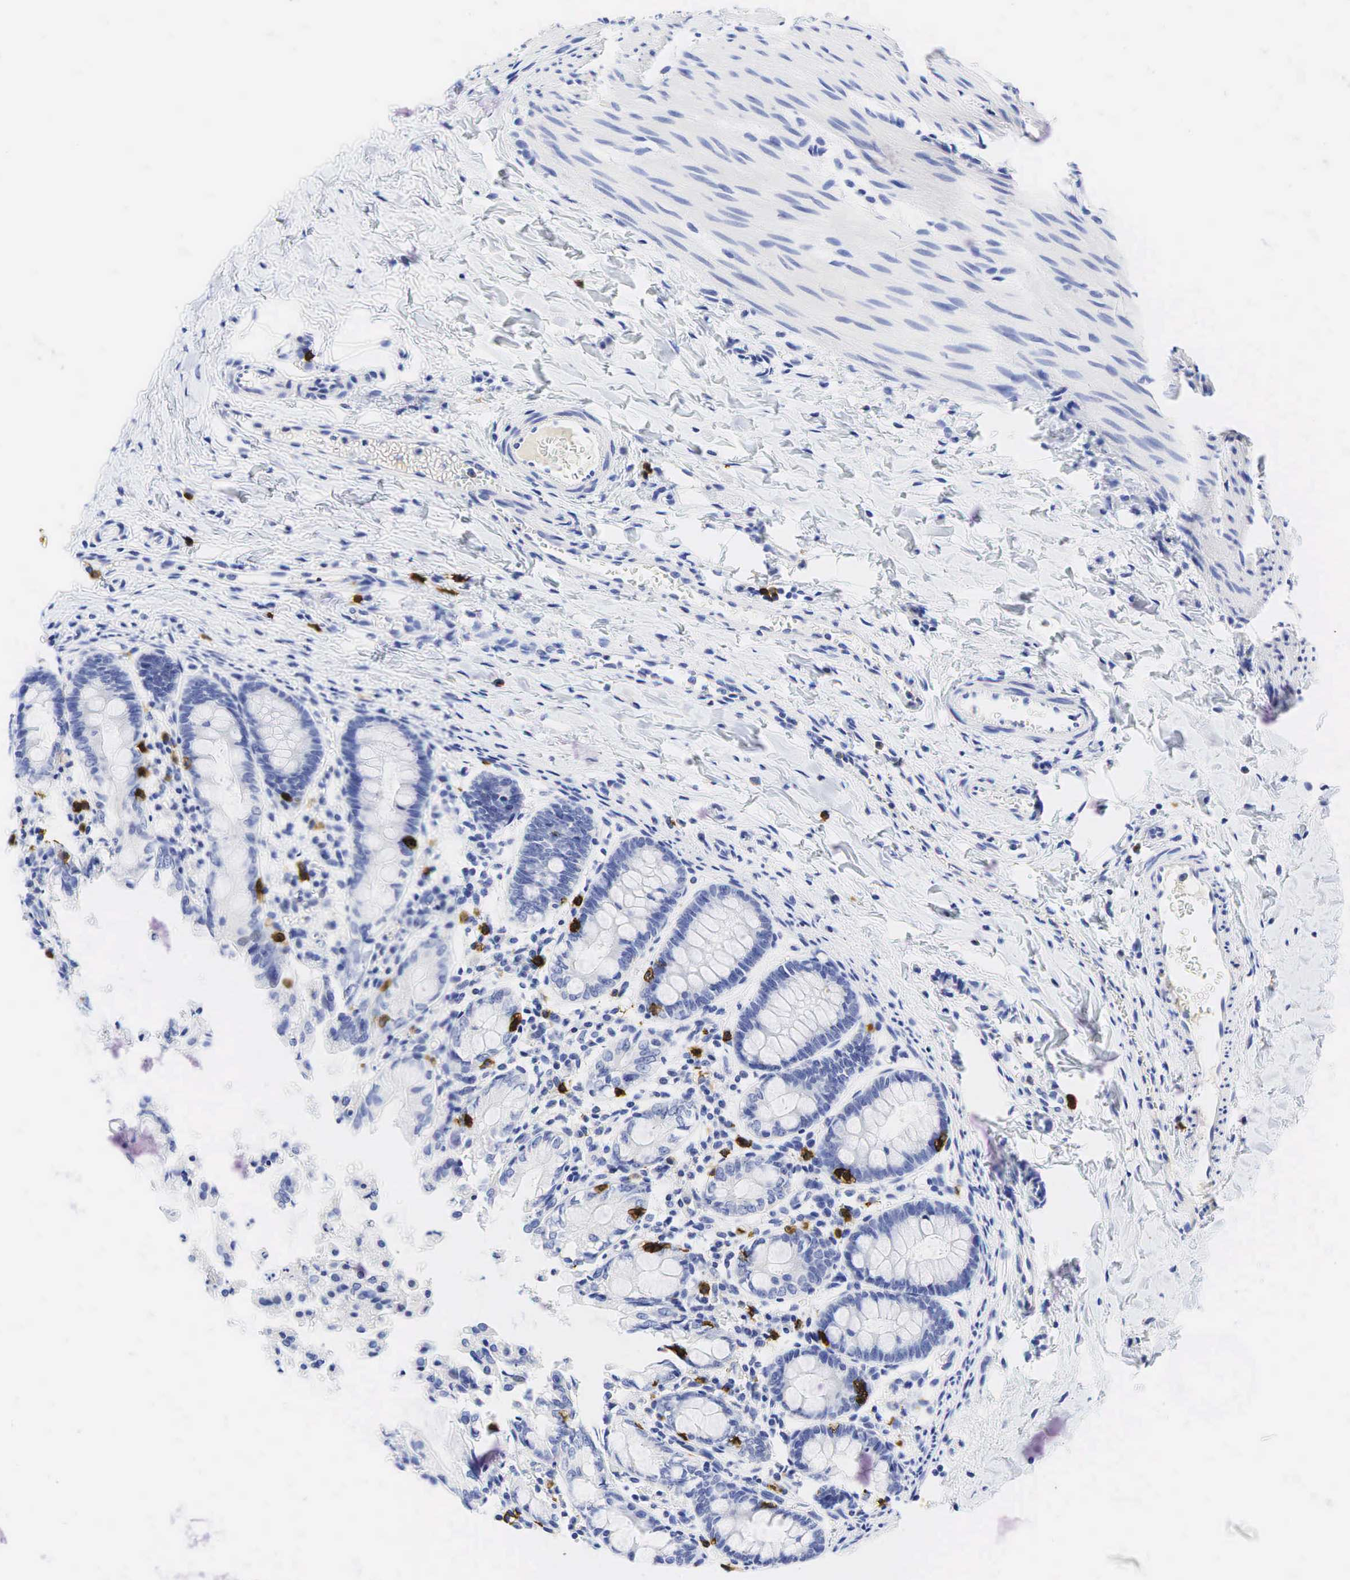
{"staining": {"intensity": "negative", "quantity": "none", "location": "none"}, "tissue": "colon", "cell_type": "Endothelial cells", "image_type": "normal", "snomed": [{"axis": "morphology", "description": "Normal tissue, NOS"}, {"axis": "topography", "description": "Colon"}], "caption": "The micrograph demonstrates no significant staining in endothelial cells of colon. Brightfield microscopy of immunohistochemistry stained with DAB (brown) and hematoxylin (blue), captured at high magnification.", "gene": "CD8A", "patient": {"sex": "male", "age": 1}}